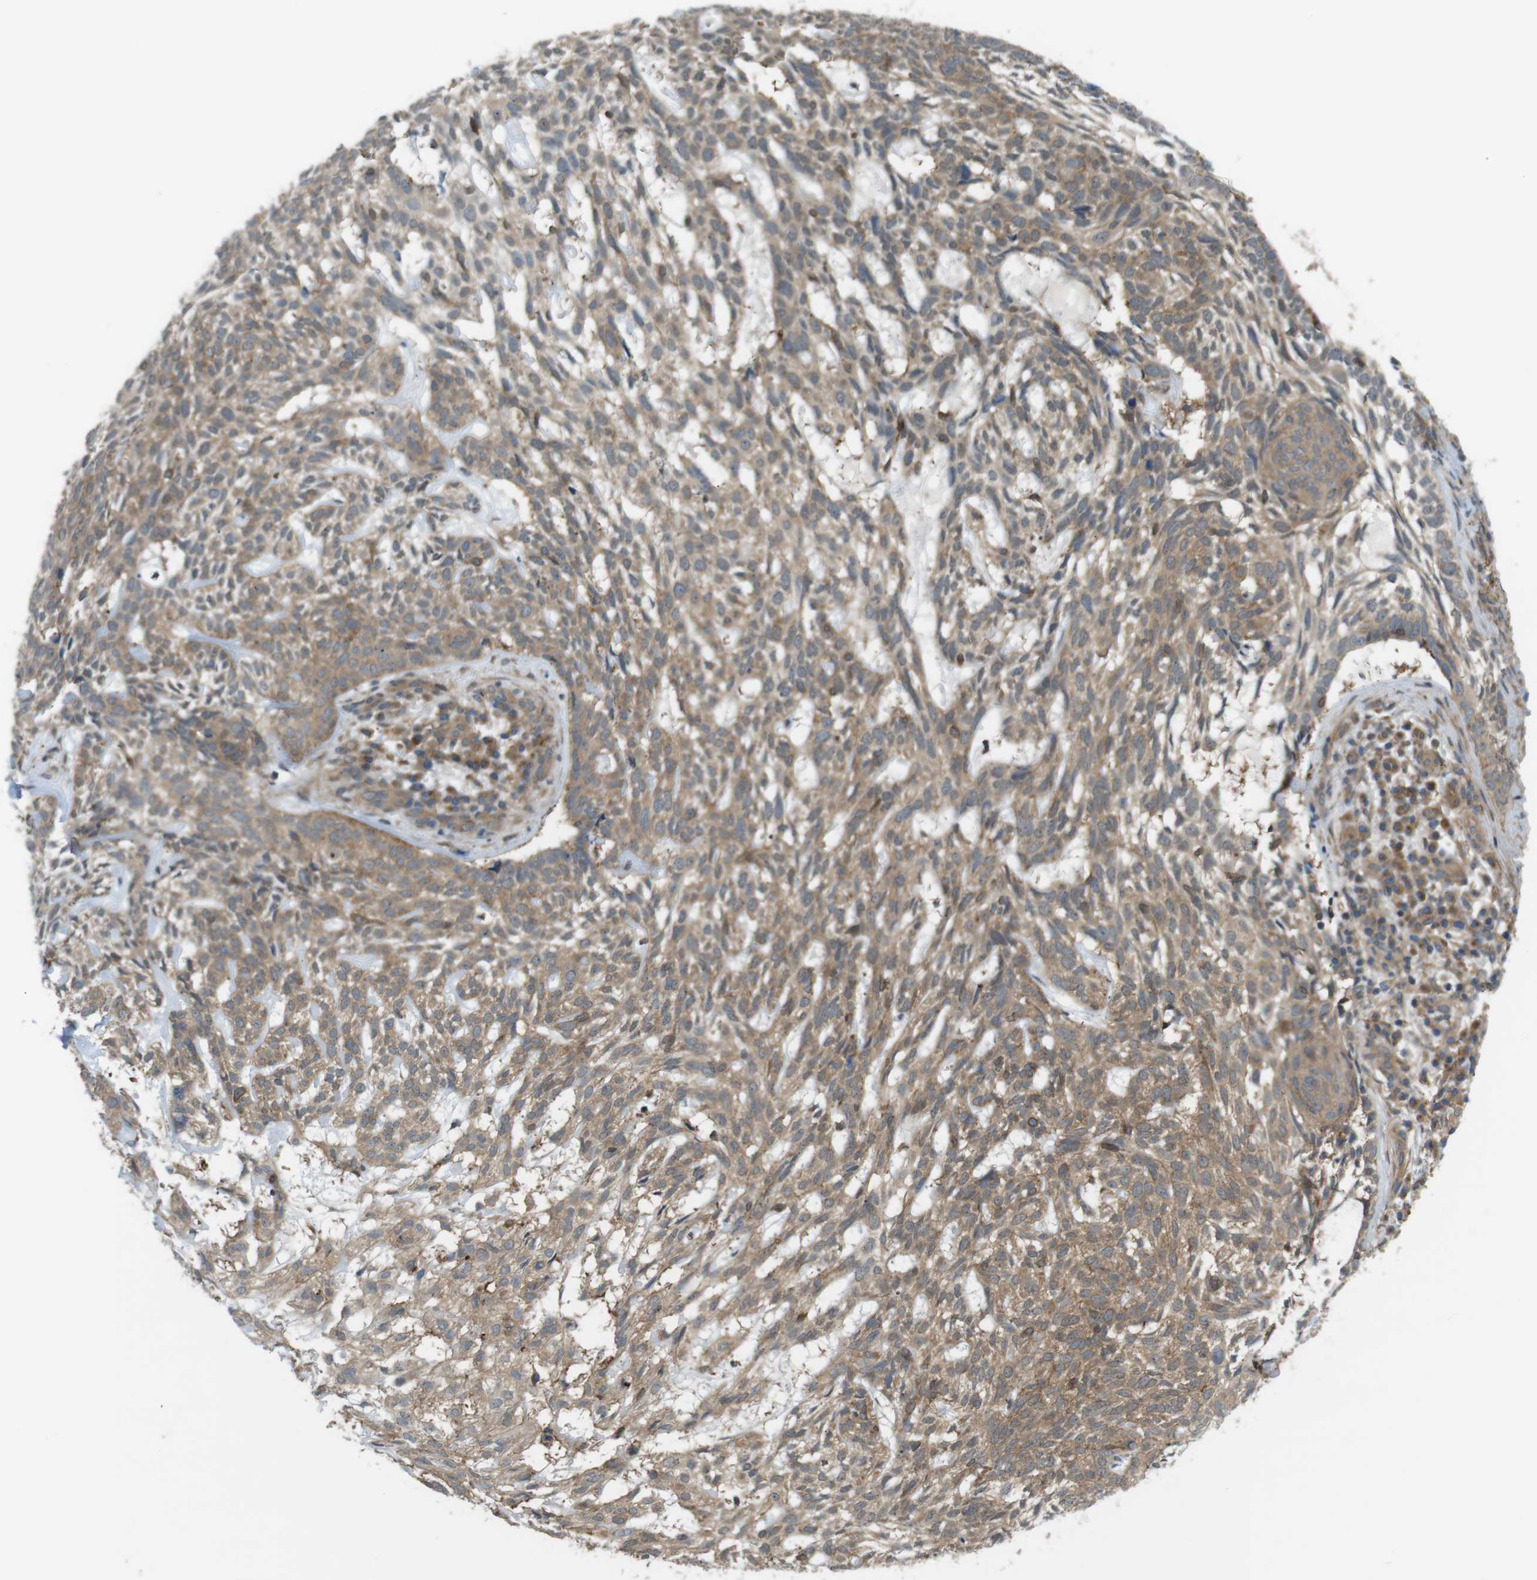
{"staining": {"intensity": "moderate", "quantity": ">75%", "location": "cytoplasmic/membranous"}, "tissue": "skin cancer", "cell_type": "Tumor cells", "image_type": "cancer", "snomed": [{"axis": "morphology", "description": "Basal cell carcinoma"}, {"axis": "topography", "description": "Skin"}], "caption": "A brown stain labels moderate cytoplasmic/membranous positivity of a protein in human skin cancer (basal cell carcinoma) tumor cells.", "gene": "DDAH2", "patient": {"sex": "male", "age": 72}}